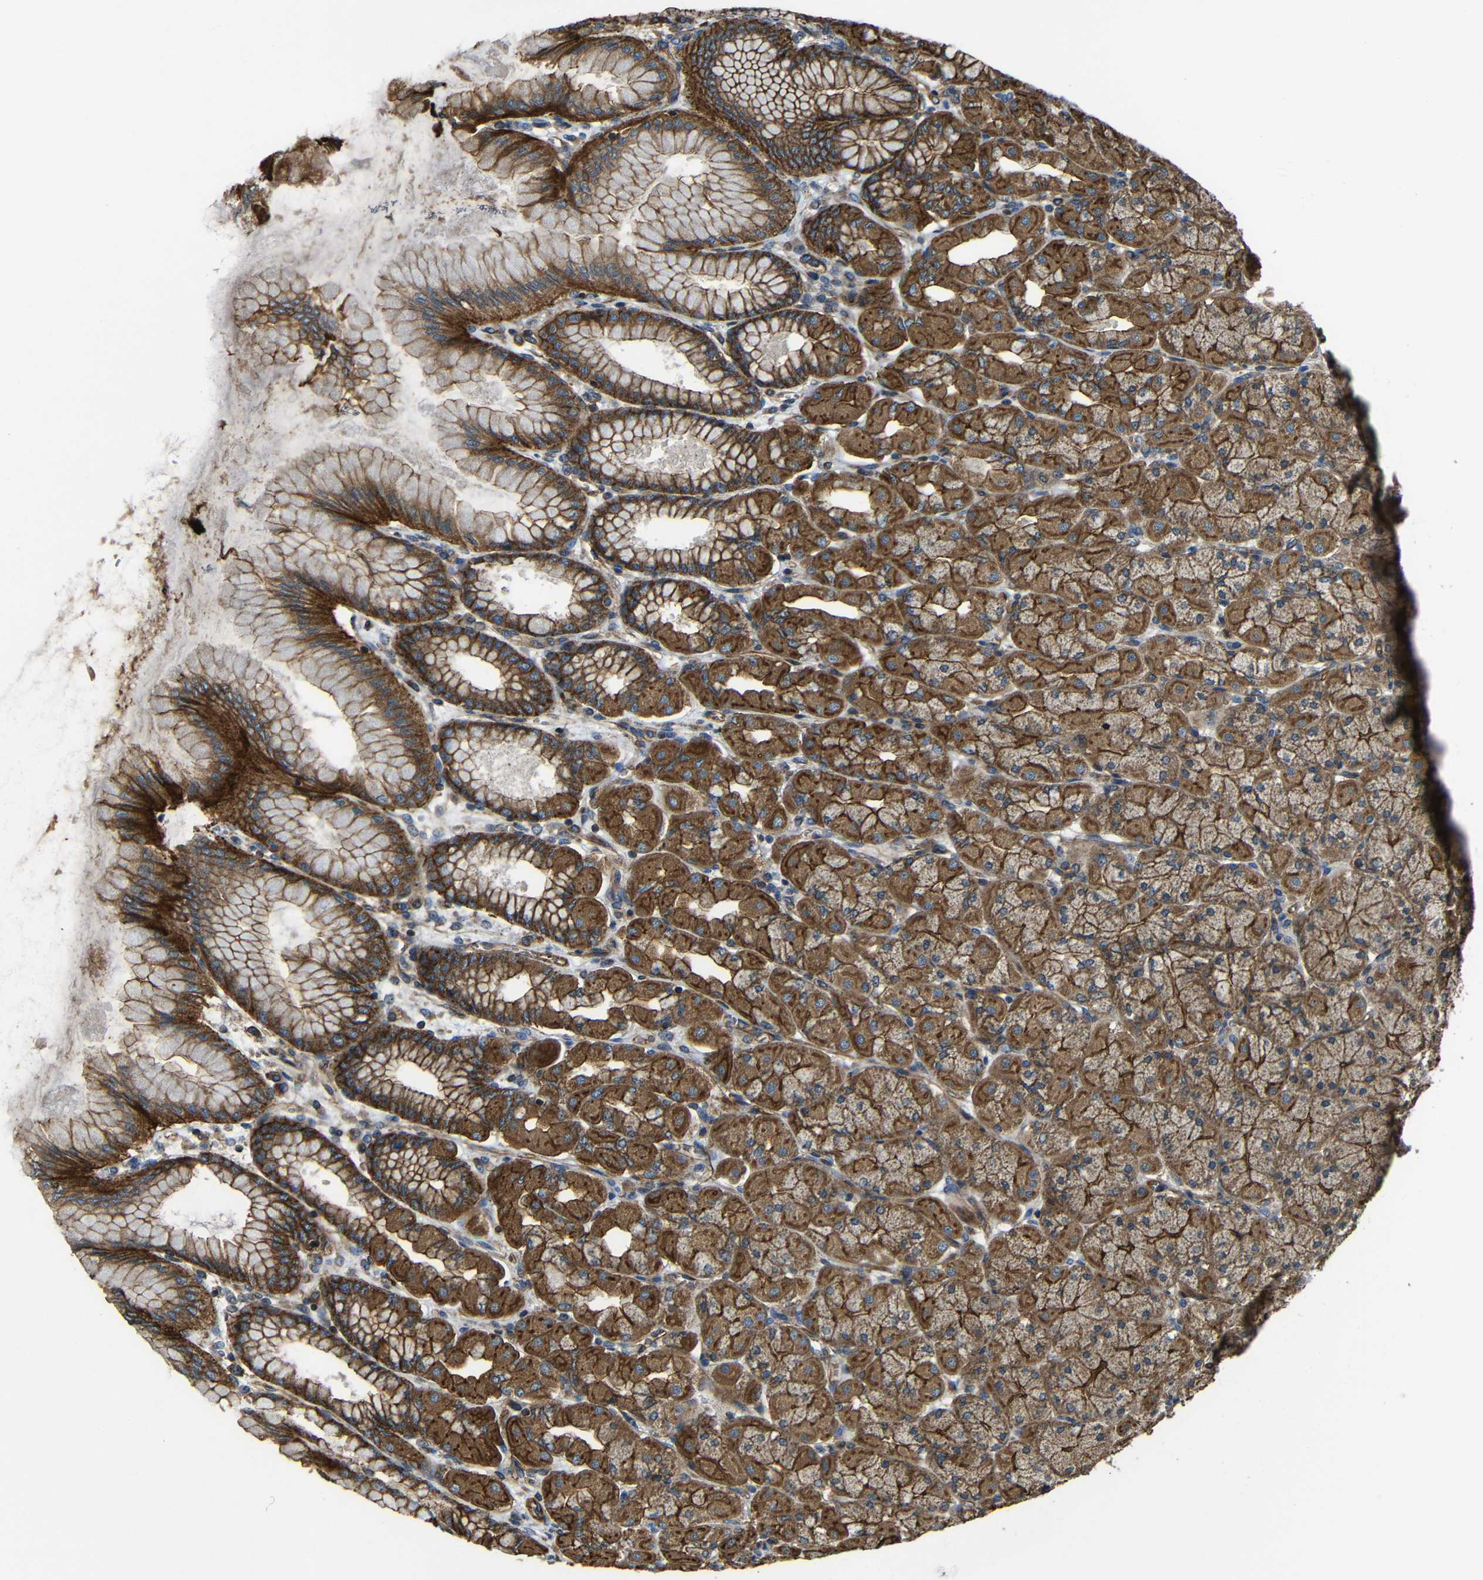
{"staining": {"intensity": "strong", "quantity": ">75%", "location": "cytoplasmic/membranous"}, "tissue": "stomach", "cell_type": "Glandular cells", "image_type": "normal", "snomed": [{"axis": "morphology", "description": "Normal tissue, NOS"}, {"axis": "topography", "description": "Stomach, upper"}], "caption": "The photomicrograph exhibits immunohistochemical staining of benign stomach. There is strong cytoplasmic/membranous expression is seen in approximately >75% of glandular cells.", "gene": "PTCH1", "patient": {"sex": "female", "age": 56}}